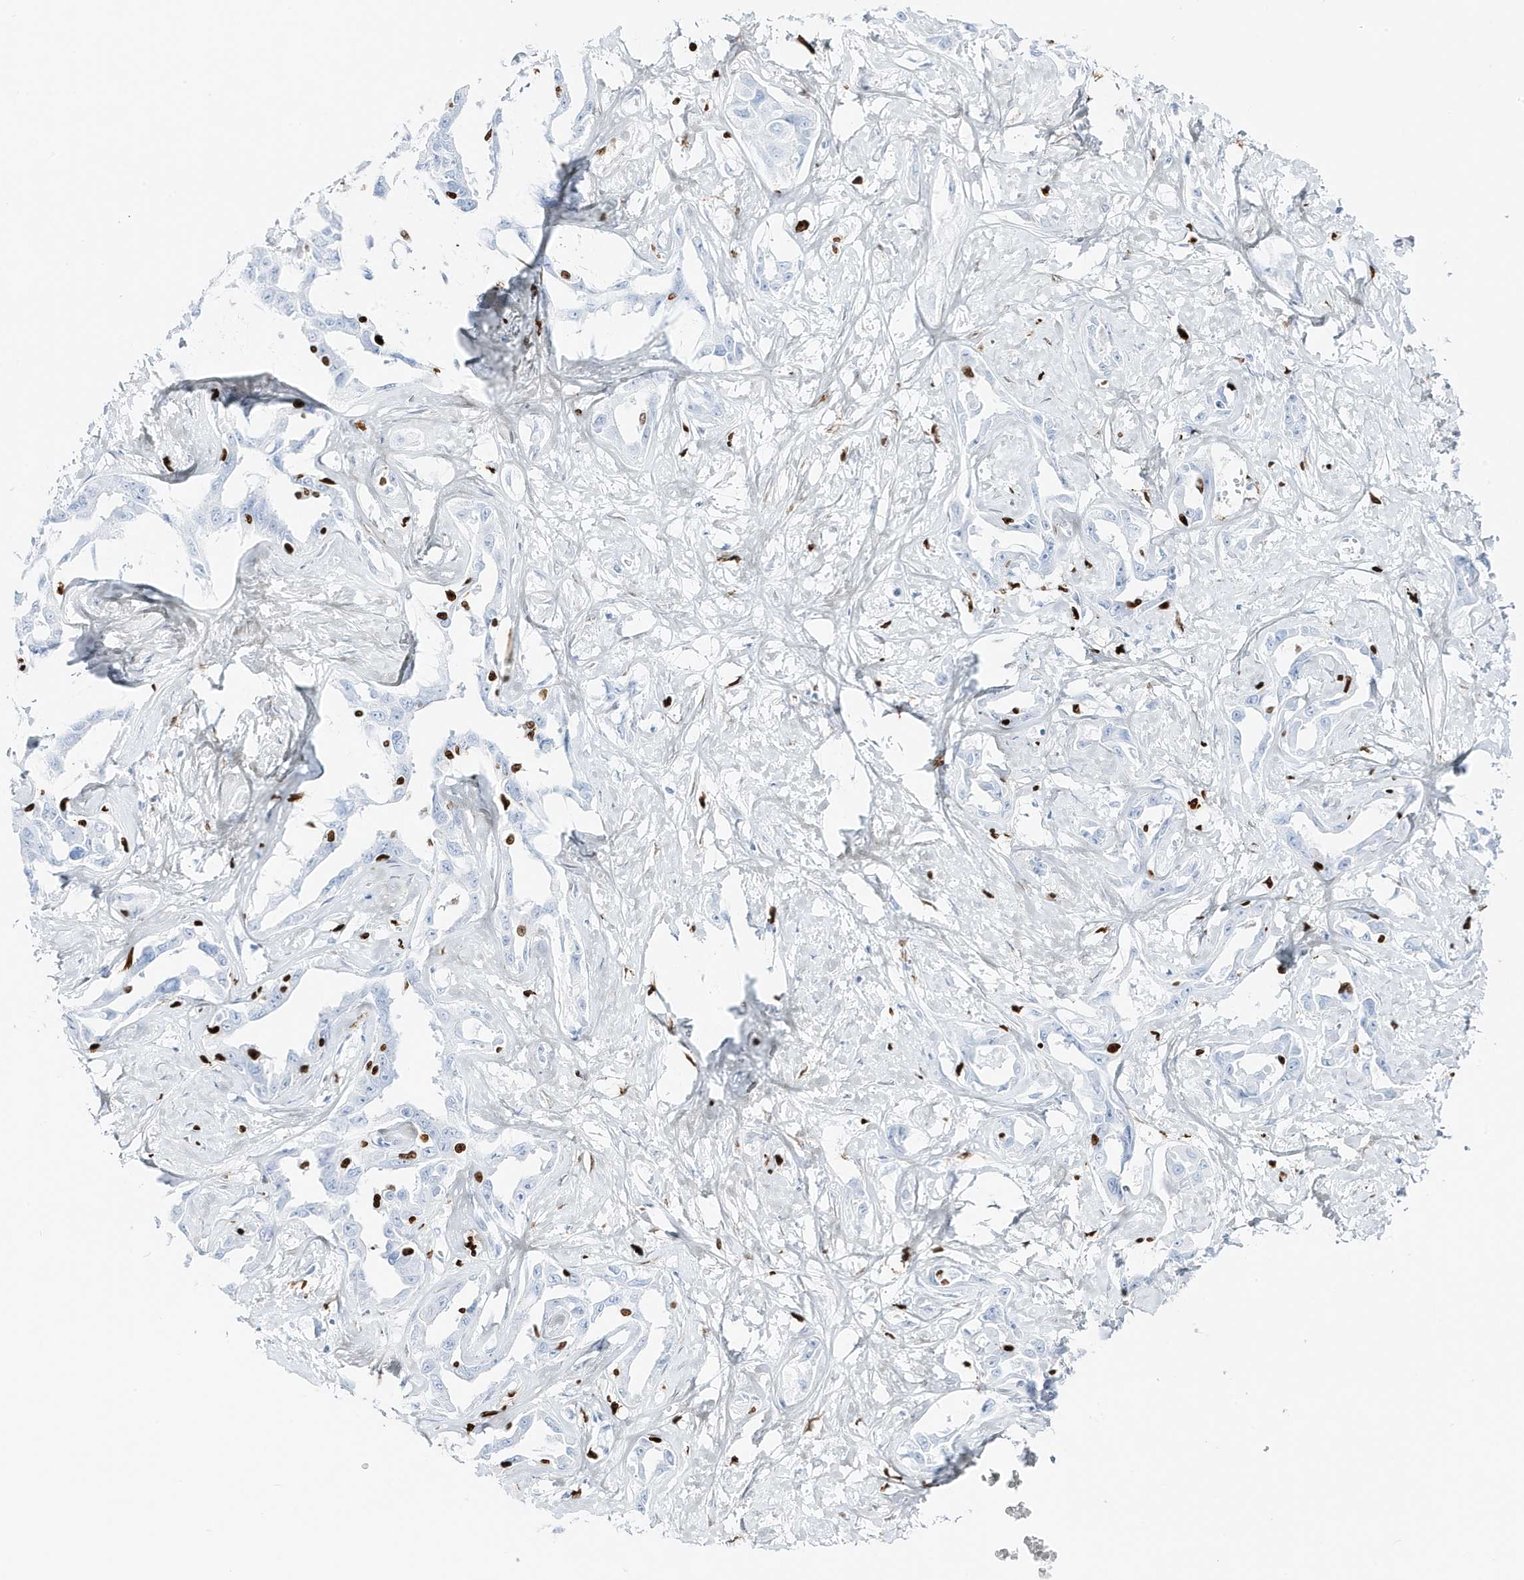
{"staining": {"intensity": "negative", "quantity": "none", "location": "none"}, "tissue": "liver cancer", "cell_type": "Tumor cells", "image_type": "cancer", "snomed": [{"axis": "morphology", "description": "Cholangiocarcinoma"}, {"axis": "topography", "description": "Liver"}], "caption": "This is a micrograph of IHC staining of cholangiocarcinoma (liver), which shows no positivity in tumor cells.", "gene": "MNDA", "patient": {"sex": "male", "age": 59}}